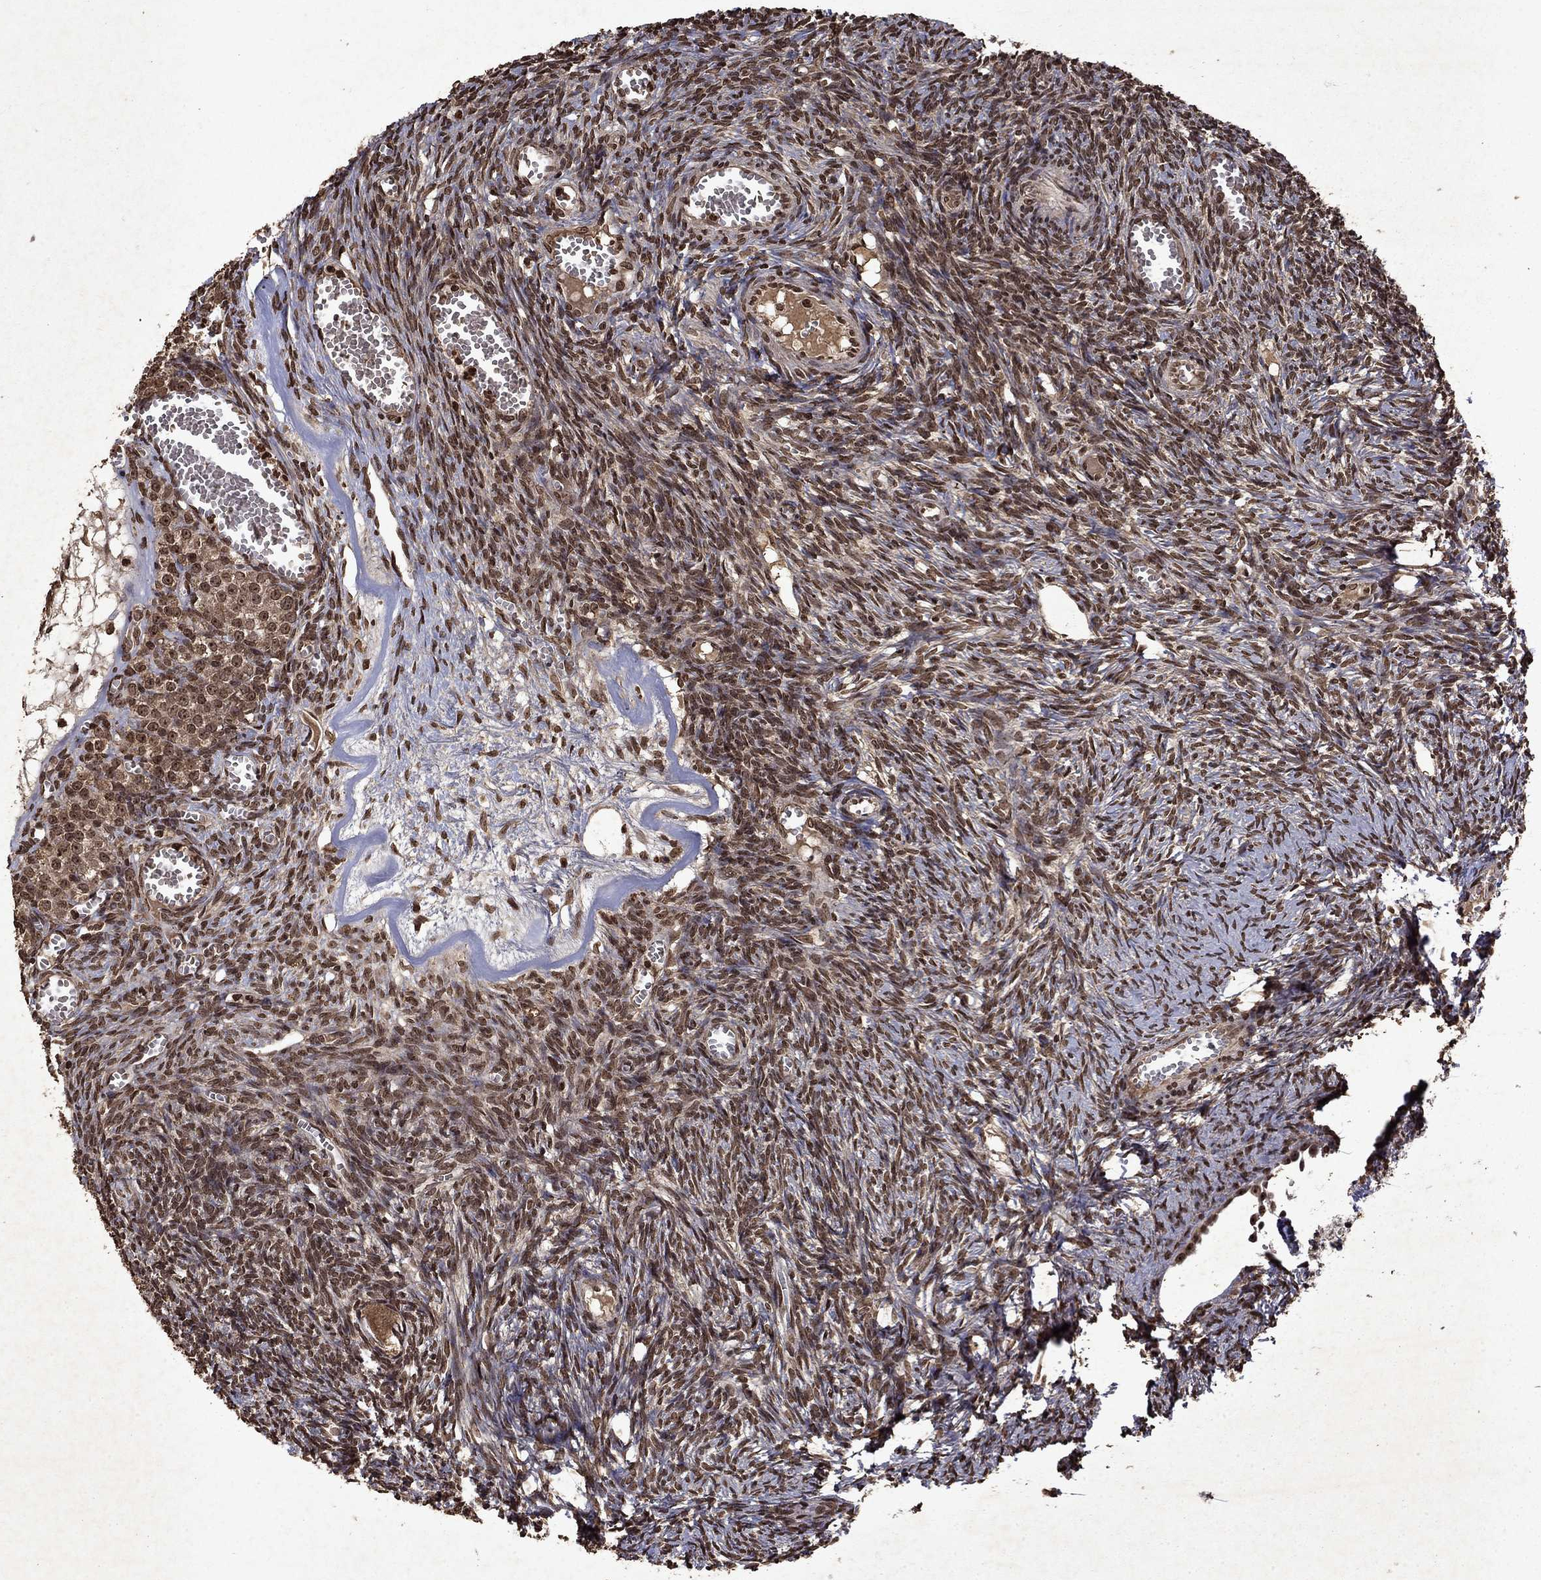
{"staining": {"intensity": "moderate", "quantity": ">75%", "location": "nuclear"}, "tissue": "ovary", "cell_type": "Ovarian stroma cells", "image_type": "normal", "snomed": [{"axis": "morphology", "description": "Normal tissue, NOS"}, {"axis": "topography", "description": "Ovary"}], "caption": "Moderate nuclear positivity for a protein is appreciated in approximately >75% of ovarian stroma cells of normal ovary using immunohistochemistry.", "gene": "PIN4", "patient": {"sex": "female", "age": 43}}